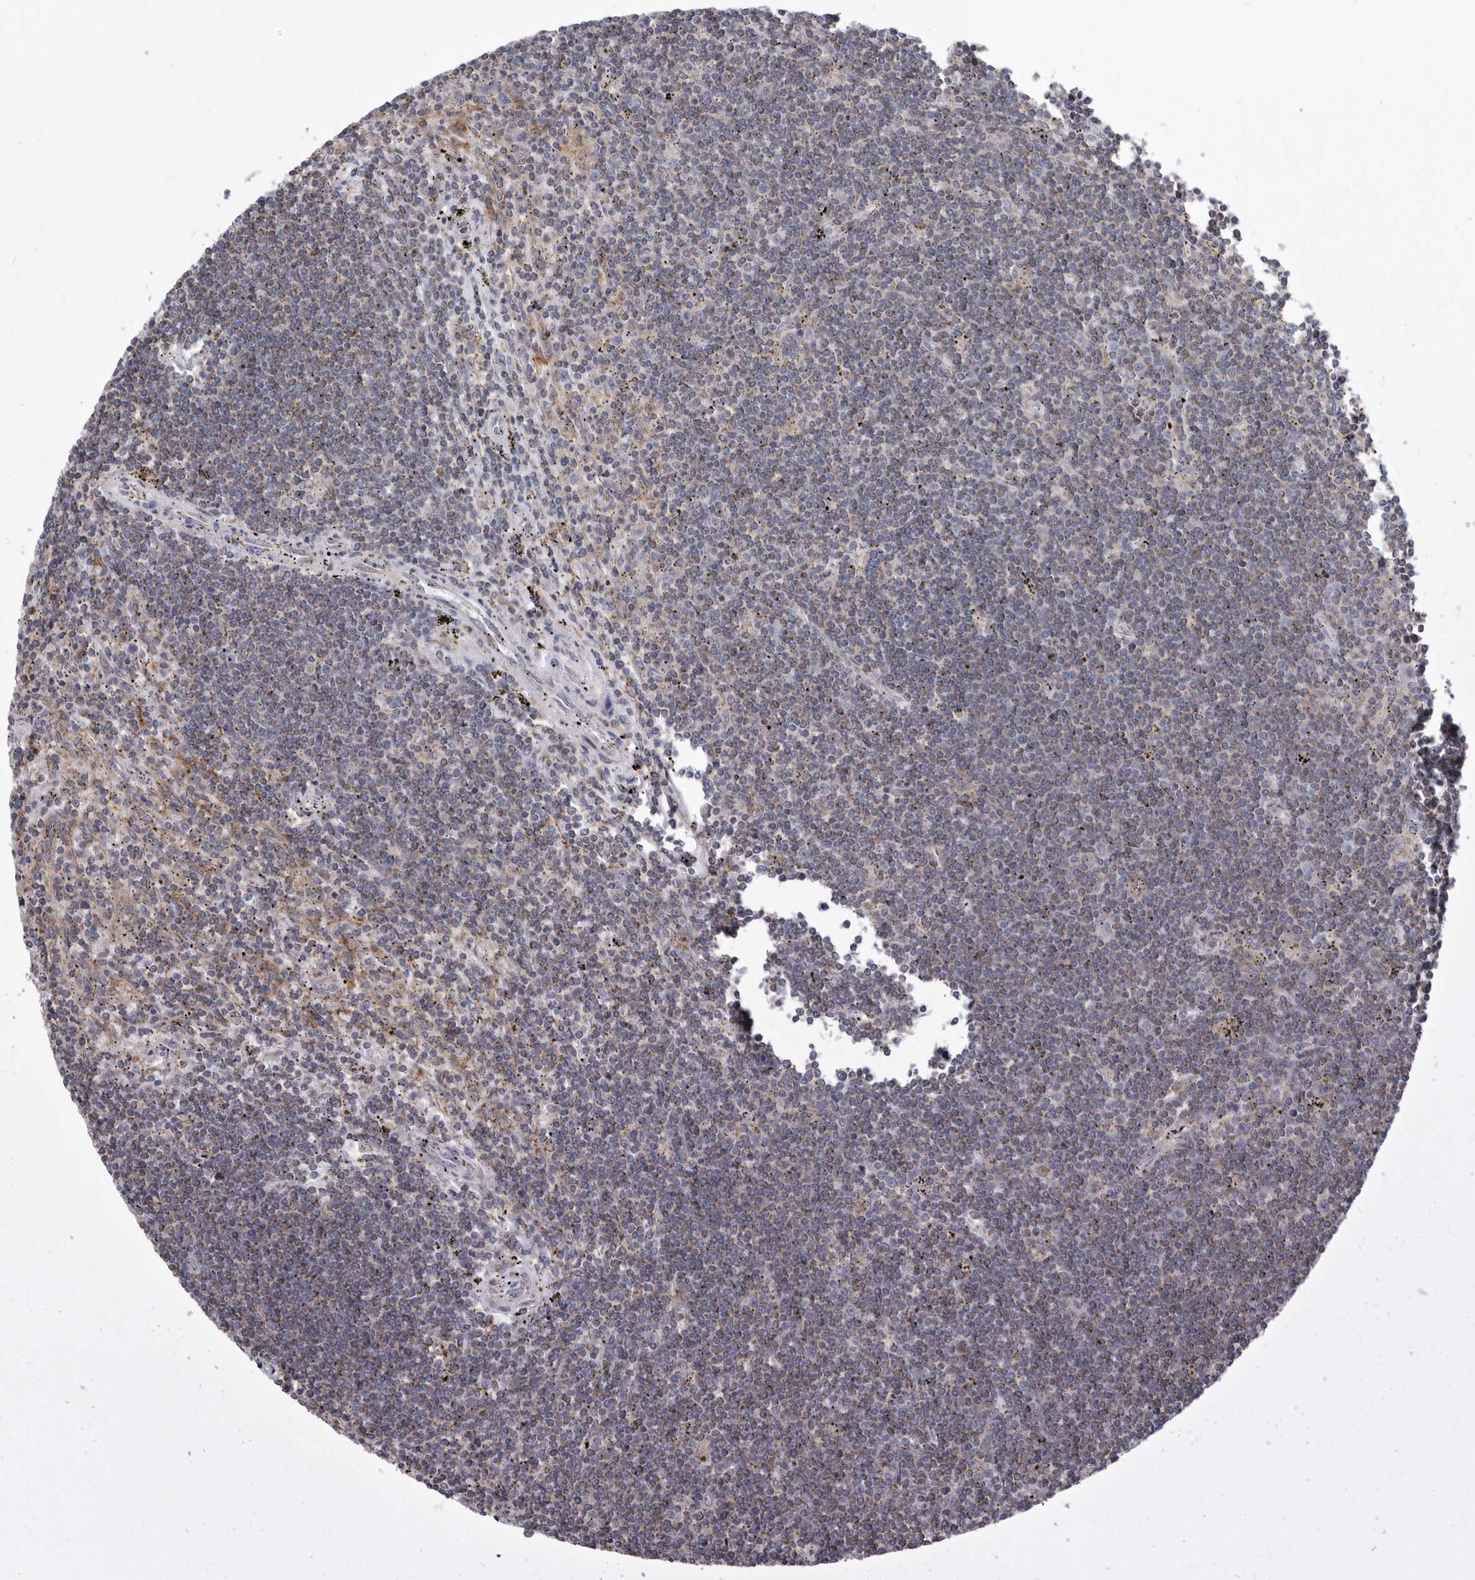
{"staining": {"intensity": "negative", "quantity": "none", "location": "none"}, "tissue": "lymphoma", "cell_type": "Tumor cells", "image_type": "cancer", "snomed": [{"axis": "morphology", "description": "Malignant lymphoma, non-Hodgkin's type, Low grade"}, {"axis": "topography", "description": "Spleen"}], "caption": "Immunohistochemistry (IHC) of lymphoma reveals no staining in tumor cells.", "gene": "MPZL1", "patient": {"sex": "male", "age": 76}}